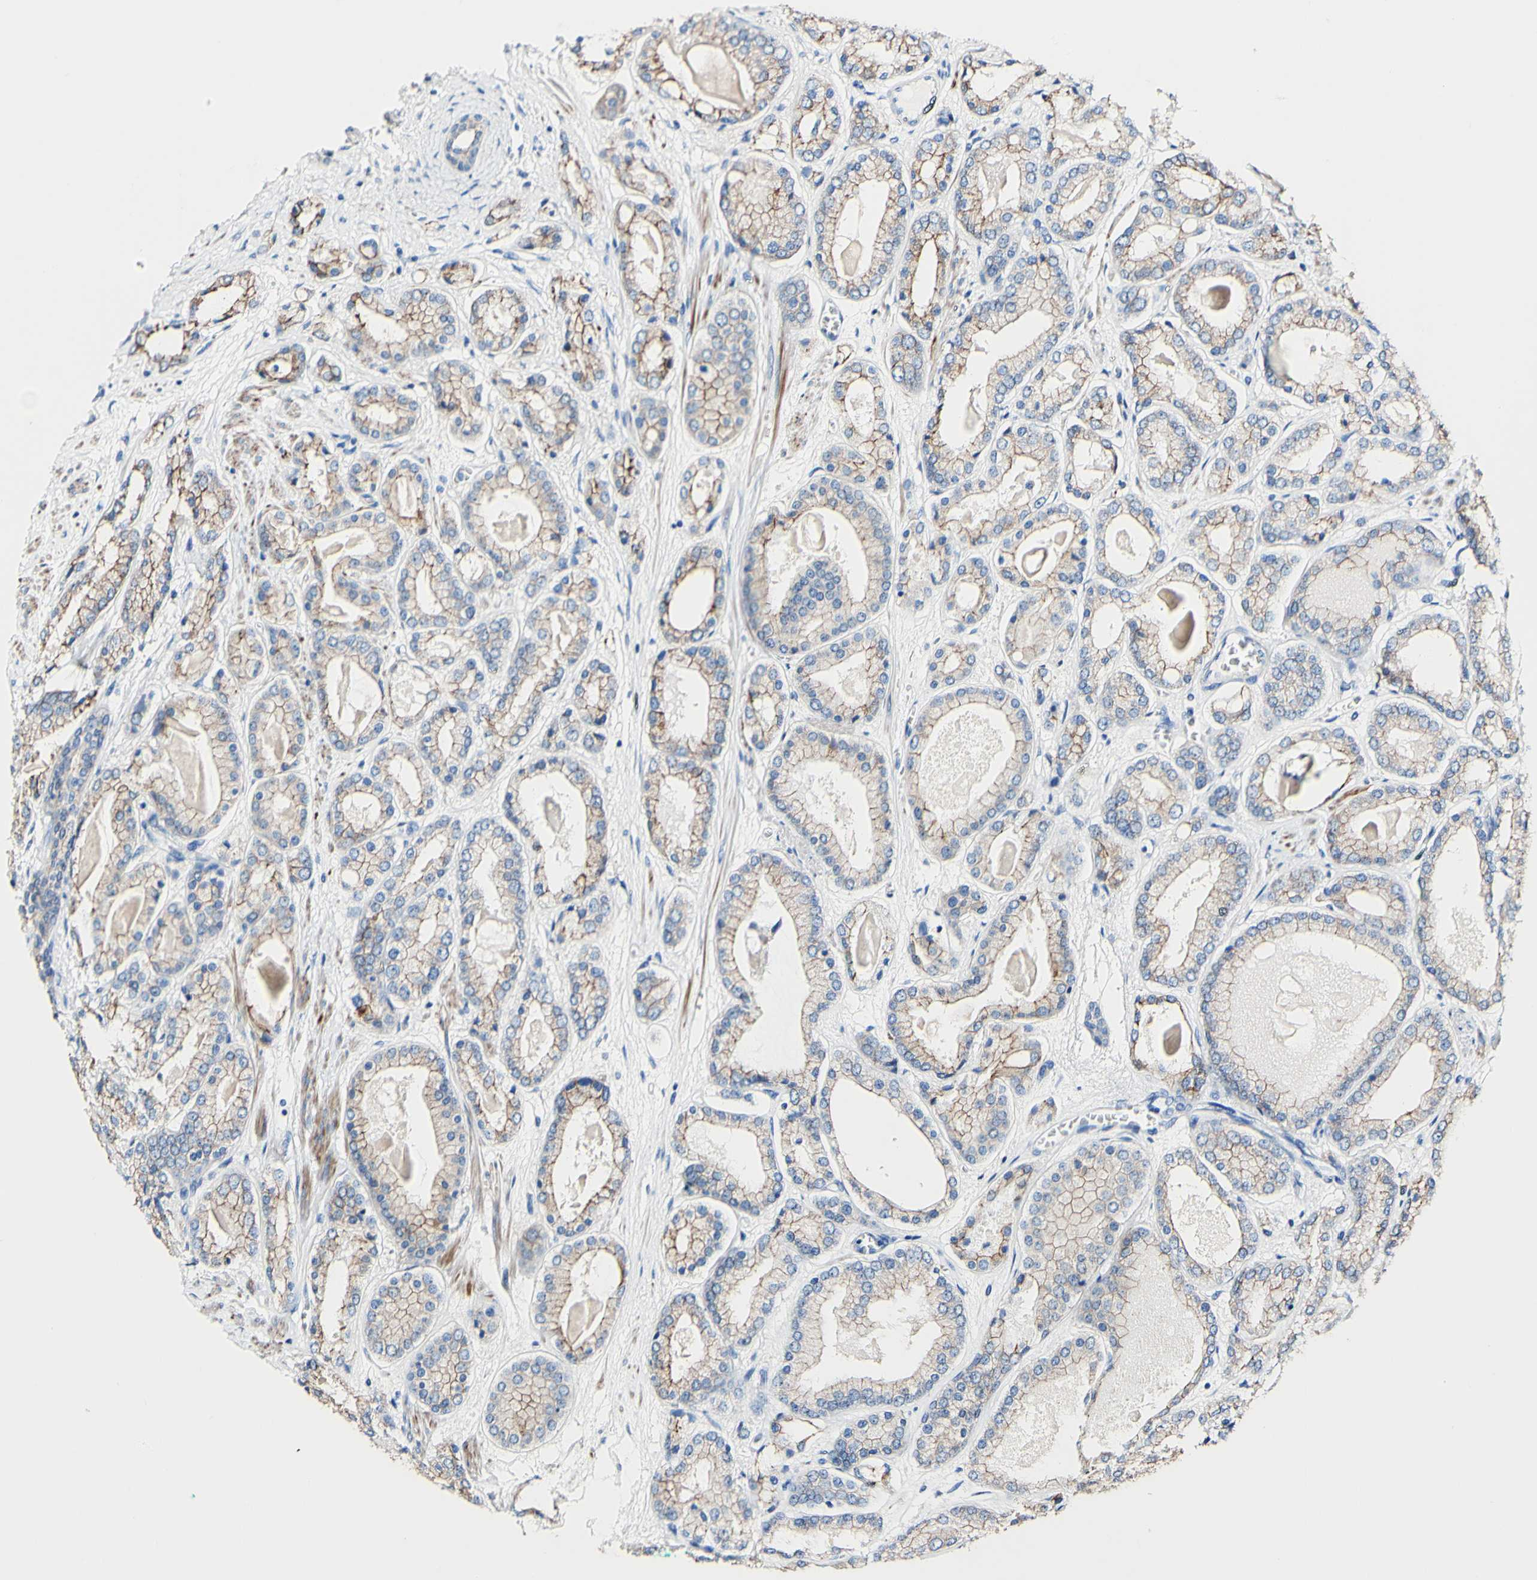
{"staining": {"intensity": "moderate", "quantity": ">75%", "location": "cytoplasmic/membranous"}, "tissue": "prostate cancer", "cell_type": "Tumor cells", "image_type": "cancer", "snomed": [{"axis": "morphology", "description": "Adenocarcinoma, High grade"}, {"axis": "topography", "description": "Prostate"}], "caption": "DAB (3,3'-diaminobenzidine) immunohistochemical staining of human prostate cancer (high-grade adenocarcinoma) demonstrates moderate cytoplasmic/membranous protein positivity in about >75% of tumor cells. The protein of interest is shown in brown color, while the nuclei are stained blue.", "gene": "DSC2", "patient": {"sex": "male", "age": 59}}